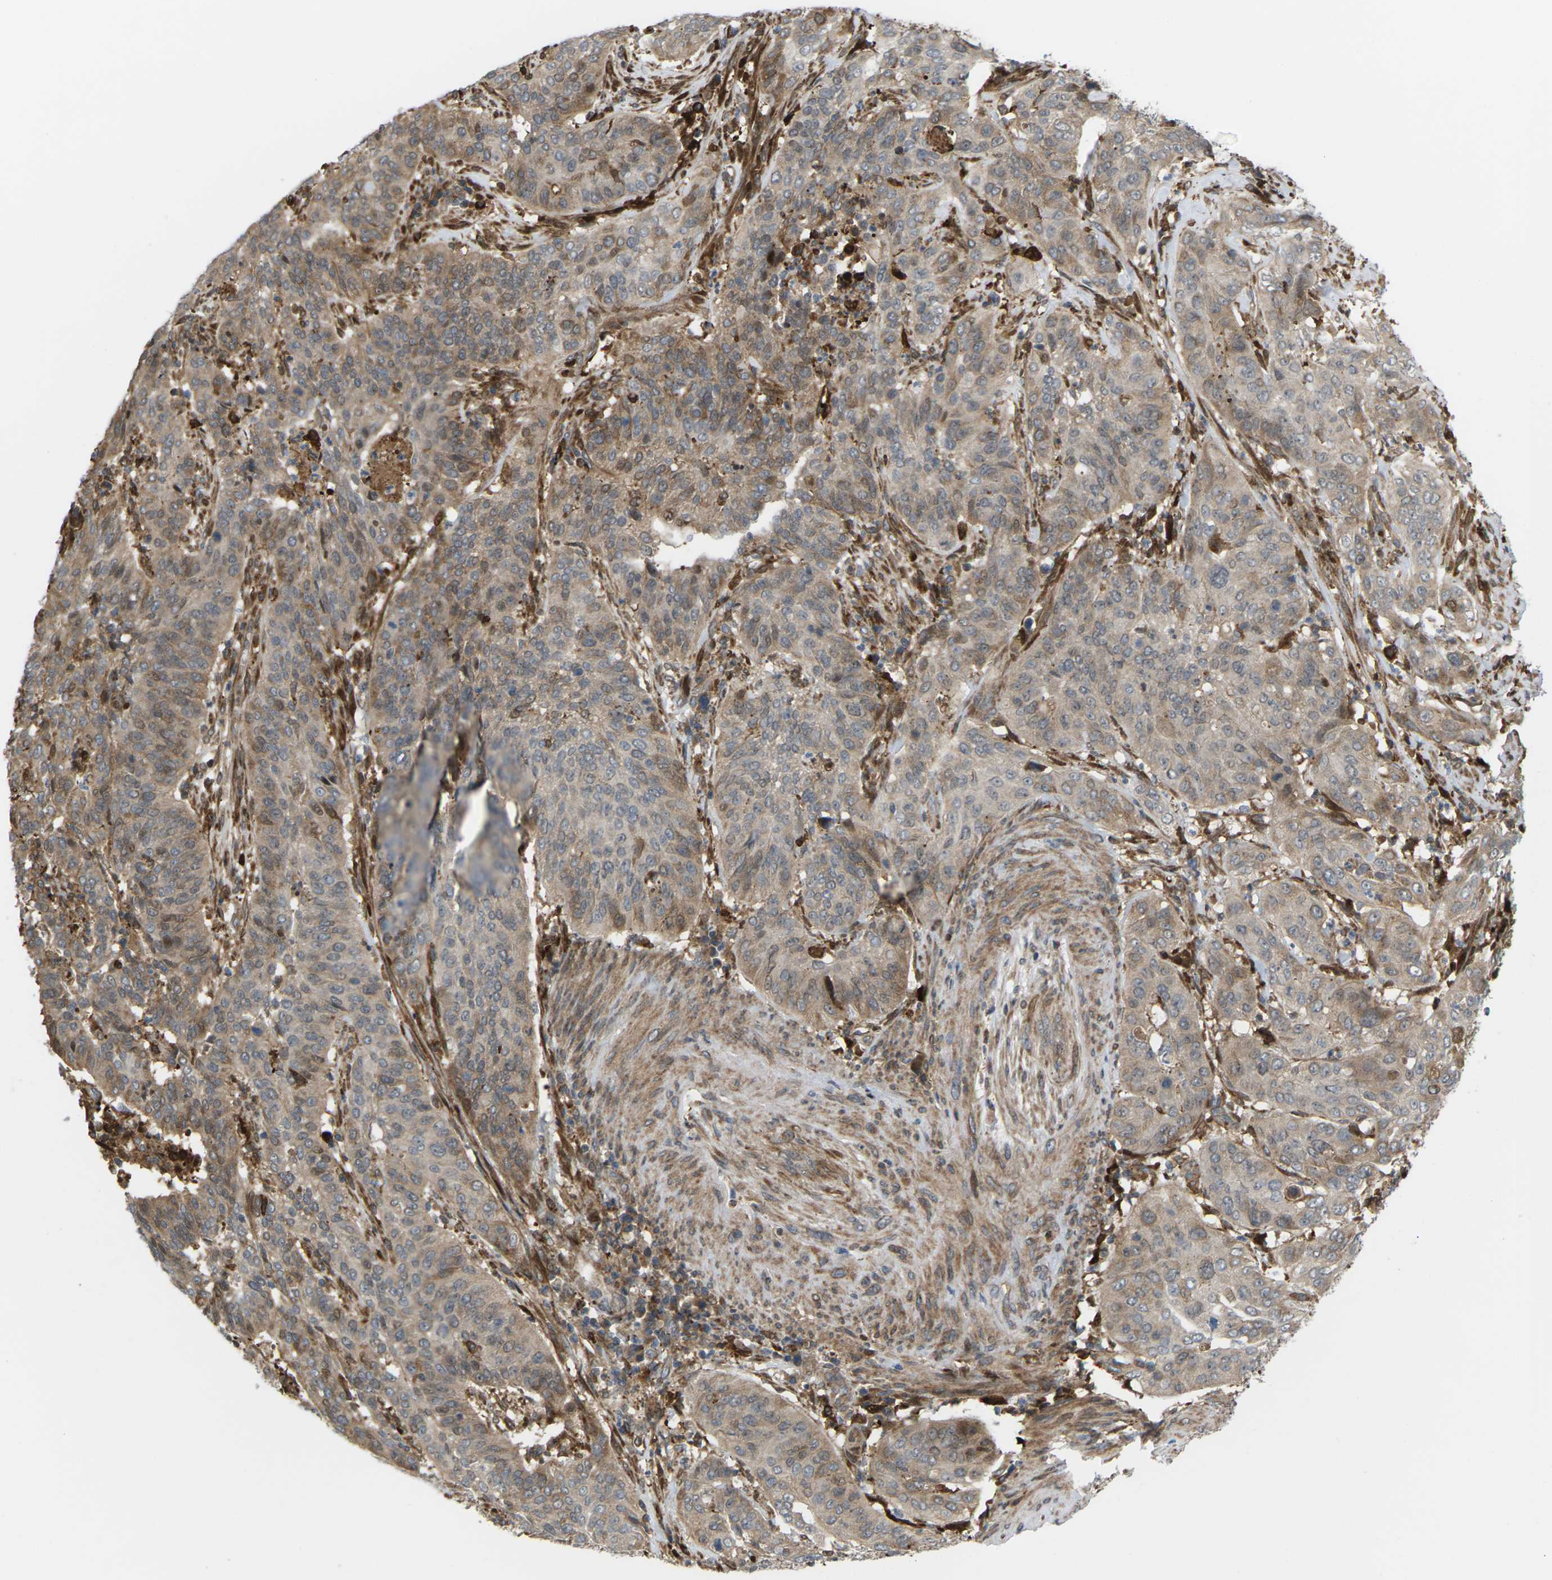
{"staining": {"intensity": "moderate", "quantity": ">75%", "location": "cytoplasmic/membranous,nuclear"}, "tissue": "cervical cancer", "cell_type": "Tumor cells", "image_type": "cancer", "snomed": [{"axis": "morphology", "description": "Normal tissue, NOS"}, {"axis": "morphology", "description": "Squamous cell carcinoma, NOS"}, {"axis": "topography", "description": "Cervix"}], "caption": "Protein staining of cervical cancer (squamous cell carcinoma) tissue exhibits moderate cytoplasmic/membranous and nuclear staining in about >75% of tumor cells. (DAB (3,3'-diaminobenzidine) IHC, brown staining for protein, blue staining for nuclei).", "gene": "ROBO1", "patient": {"sex": "female", "age": 39}}